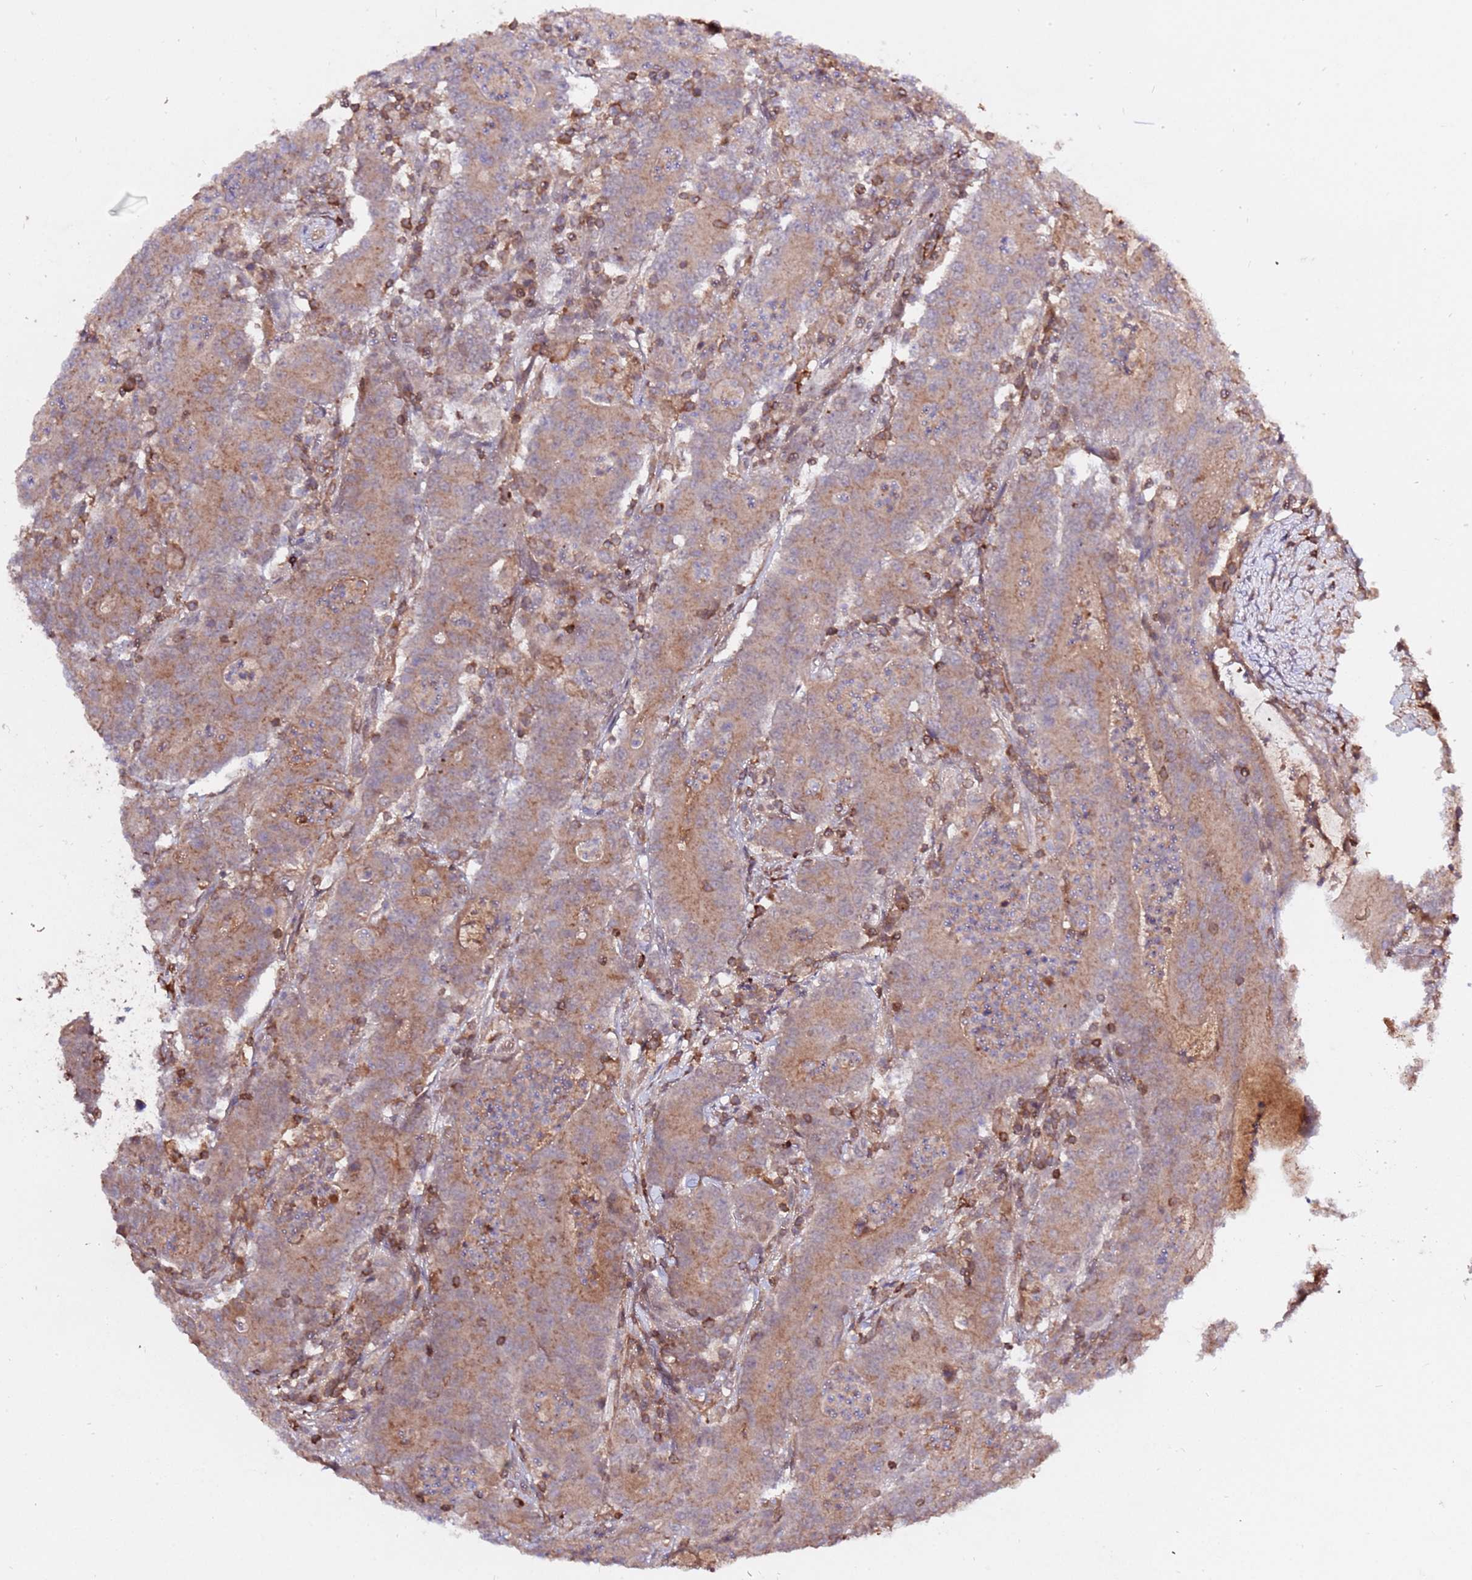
{"staining": {"intensity": "moderate", "quantity": ">75%", "location": "cytoplasmic/membranous"}, "tissue": "colorectal cancer", "cell_type": "Tumor cells", "image_type": "cancer", "snomed": [{"axis": "morphology", "description": "Adenocarcinoma, NOS"}, {"axis": "topography", "description": "Colon"}], "caption": "IHC staining of colorectal adenocarcinoma, which demonstrates medium levels of moderate cytoplasmic/membranous positivity in approximately >75% of tumor cells indicating moderate cytoplasmic/membranous protein expression. The staining was performed using DAB (3,3'-diaminobenzidine) (brown) for protein detection and nuclei were counterstained in hematoxylin (blue).", "gene": "ZNF624", "patient": {"sex": "male", "age": 83}}